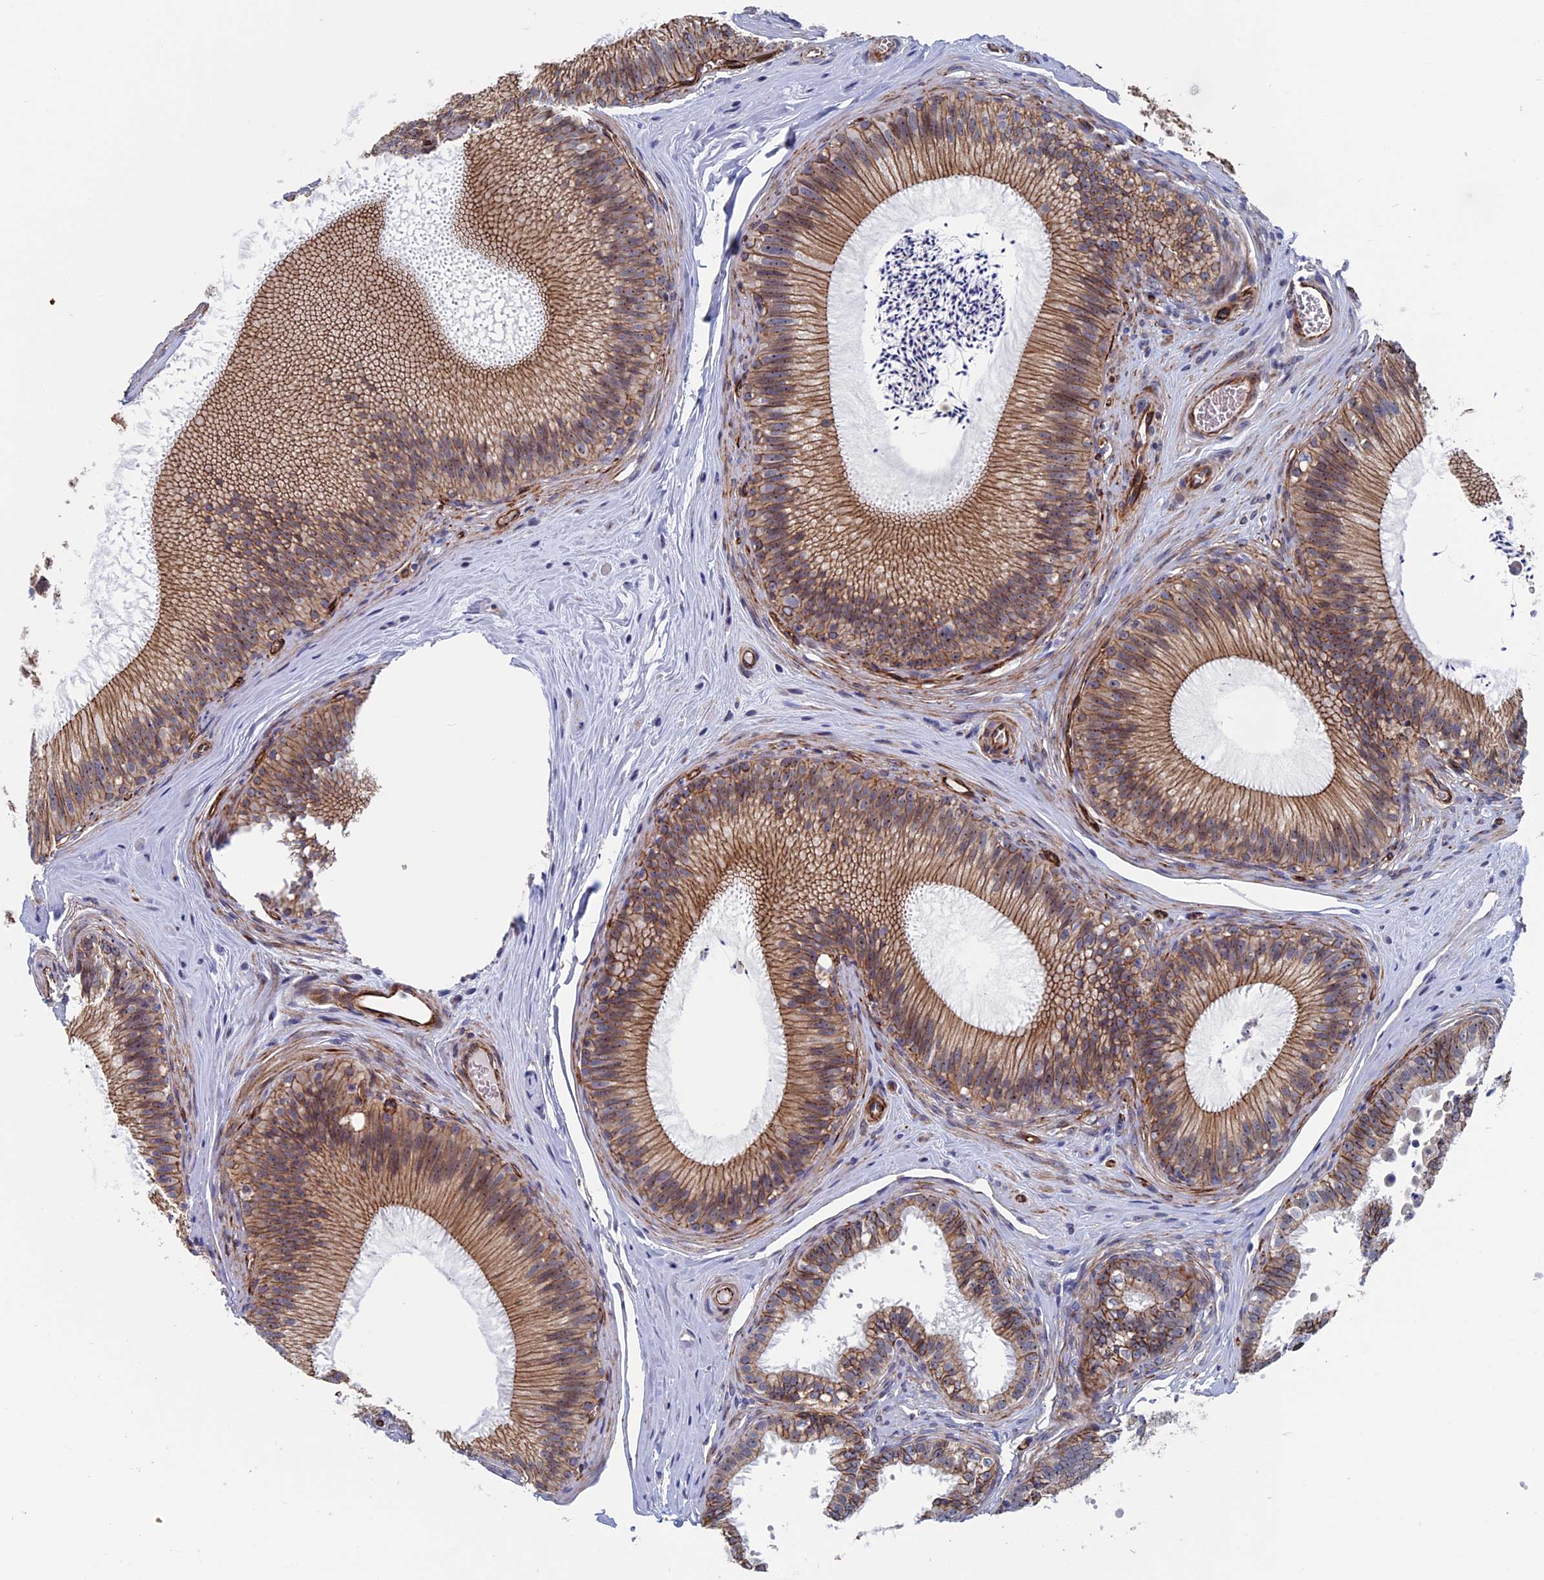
{"staining": {"intensity": "moderate", "quantity": ">75%", "location": "cytoplasmic/membranous,nuclear"}, "tissue": "epididymis", "cell_type": "Glandular cells", "image_type": "normal", "snomed": [{"axis": "morphology", "description": "Normal tissue, NOS"}, {"axis": "topography", "description": "Epididymis"}], "caption": "Brown immunohistochemical staining in unremarkable human epididymis reveals moderate cytoplasmic/membranous,nuclear staining in approximately >75% of glandular cells. The staining is performed using DAB (3,3'-diaminobenzidine) brown chromogen to label protein expression. The nuclei are counter-stained blue using hematoxylin.", "gene": "EXOSC9", "patient": {"sex": "male", "age": 46}}